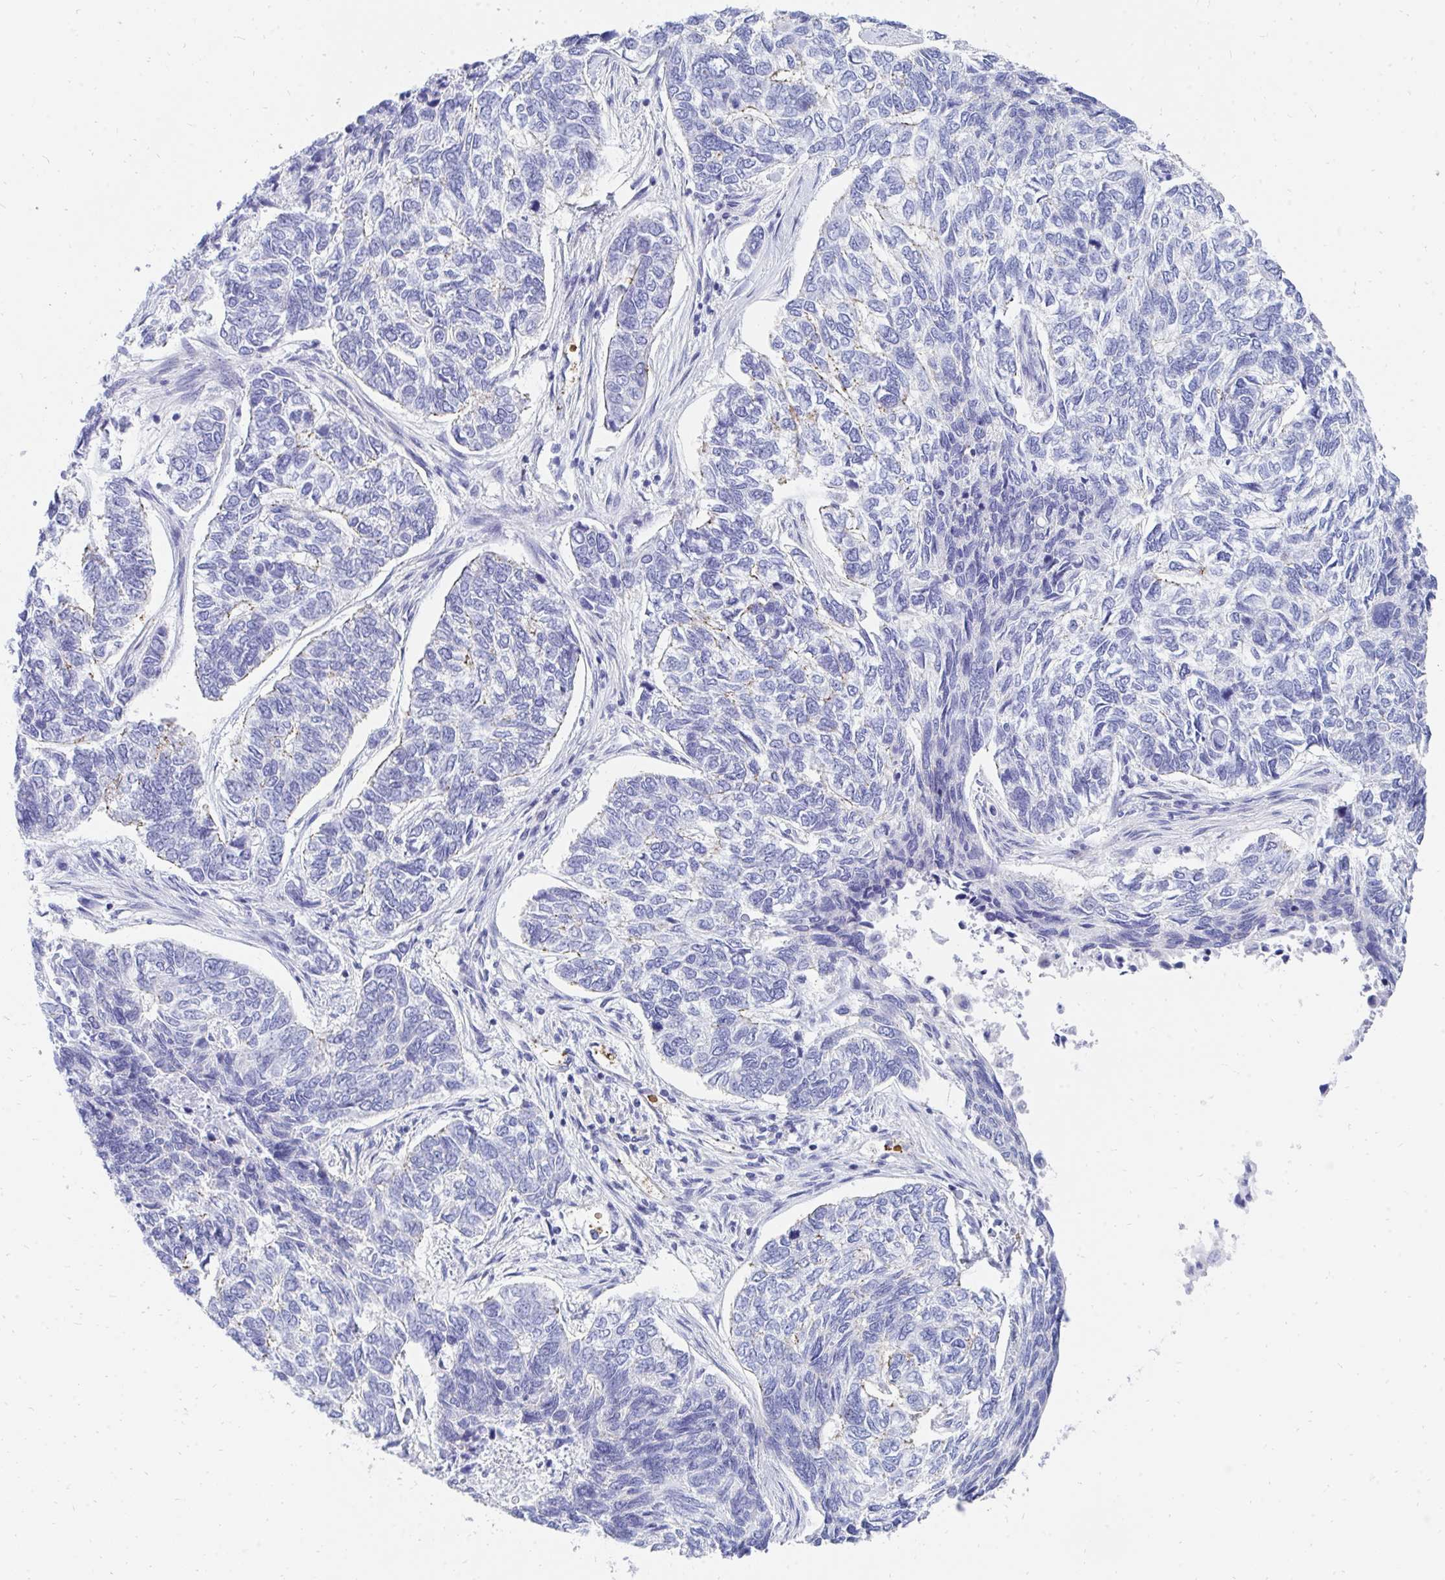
{"staining": {"intensity": "negative", "quantity": "none", "location": "none"}, "tissue": "skin cancer", "cell_type": "Tumor cells", "image_type": "cancer", "snomed": [{"axis": "morphology", "description": "Basal cell carcinoma"}, {"axis": "topography", "description": "Skin"}], "caption": "Immunohistochemistry image of neoplastic tissue: human skin basal cell carcinoma stained with DAB reveals no significant protein expression in tumor cells.", "gene": "MROH2B", "patient": {"sex": "female", "age": 65}}